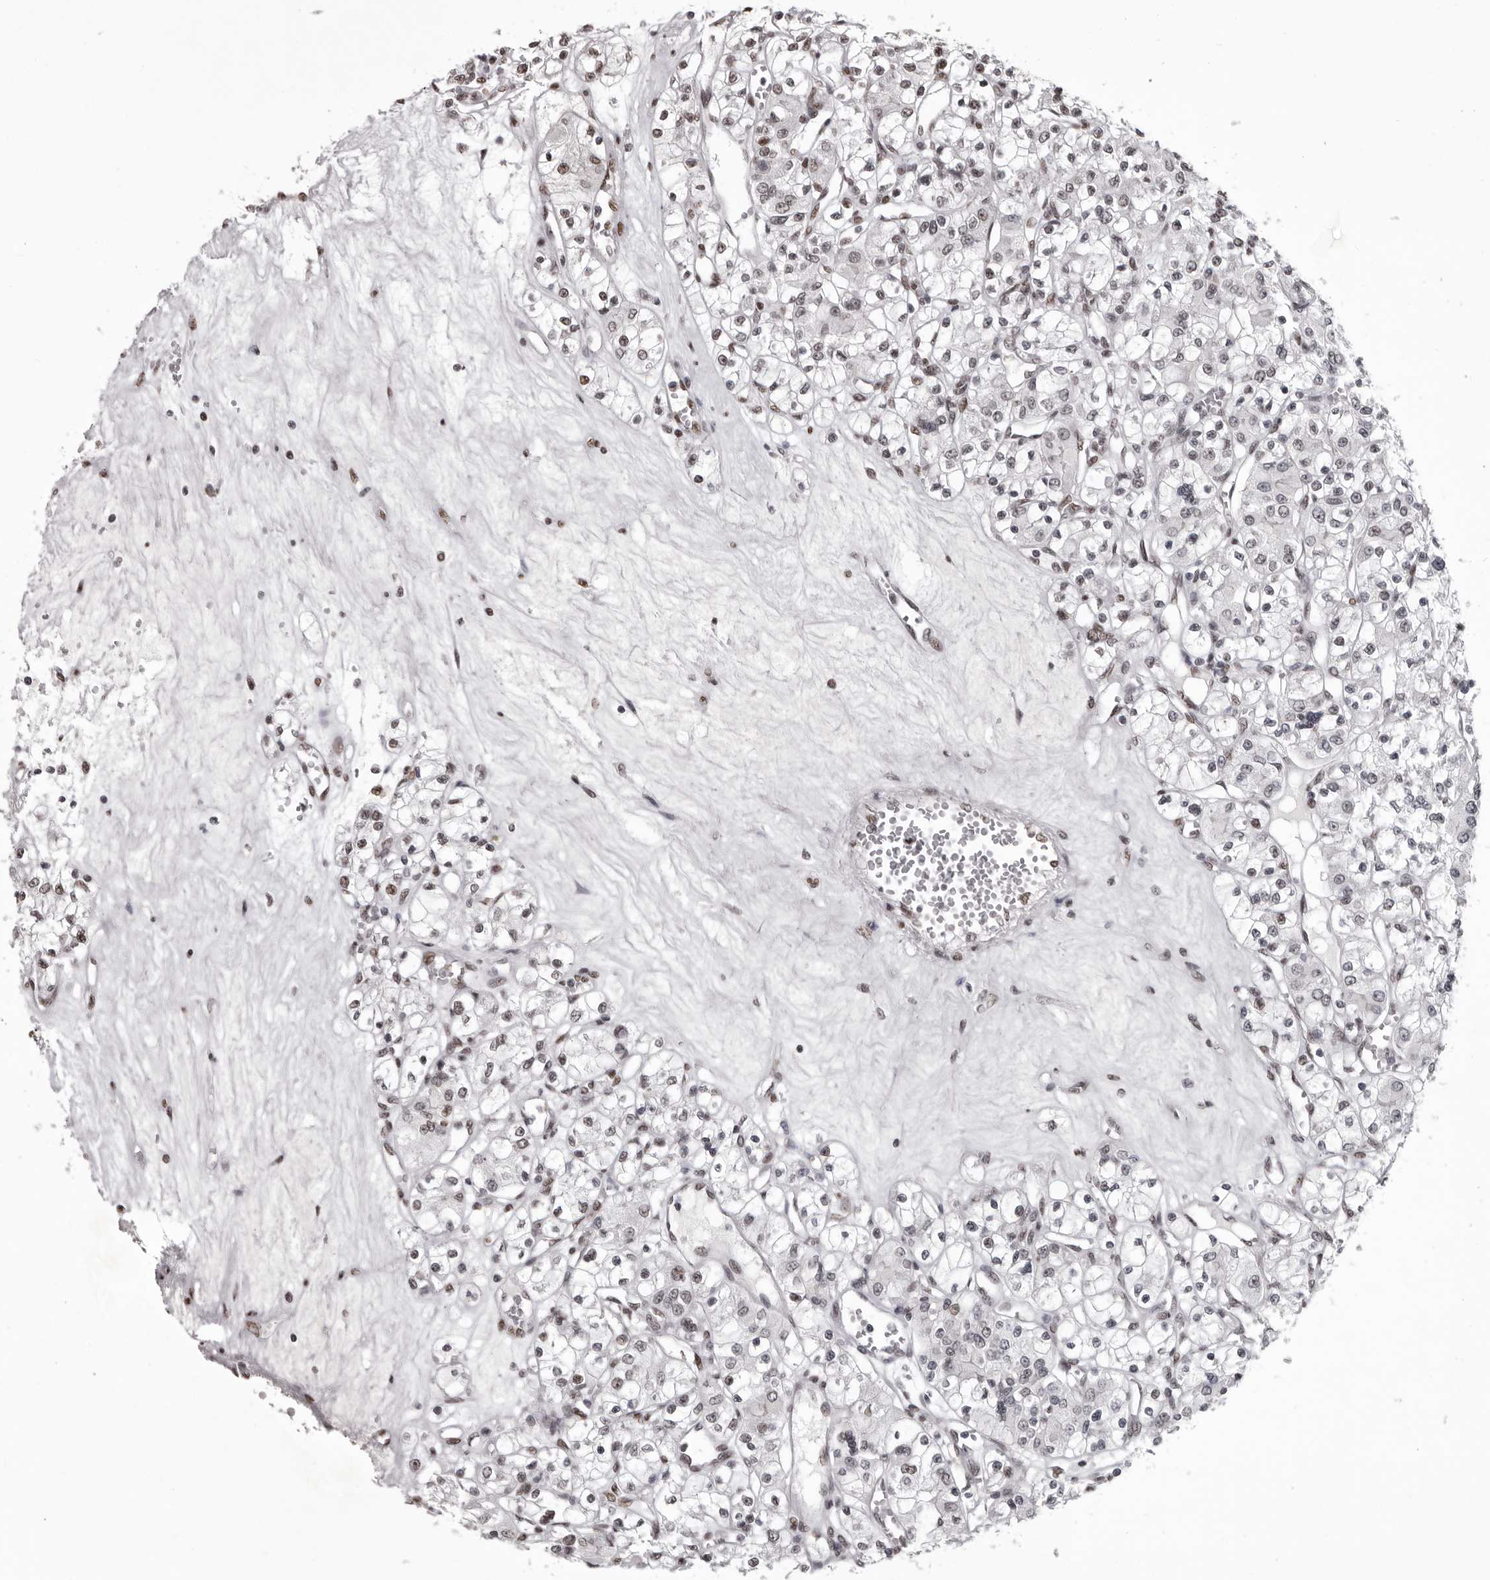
{"staining": {"intensity": "moderate", "quantity": "25%-75%", "location": "nuclear"}, "tissue": "renal cancer", "cell_type": "Tumor cells", "image_type": "cancer", "snomed": [{"axis": "morphology", "description": "Adenocarcinoma, NOS"}, {"axis": "topography", "description": "Kidney"}], "caption": "Adenocarcinoma (renal) stained with immunohistochemistry (IHC) exhibits moderate nuclear staining in about 25%-75% of tumor cells.", "gene": "NUMA1", "patient": {"sex": "female", "age": 59}}